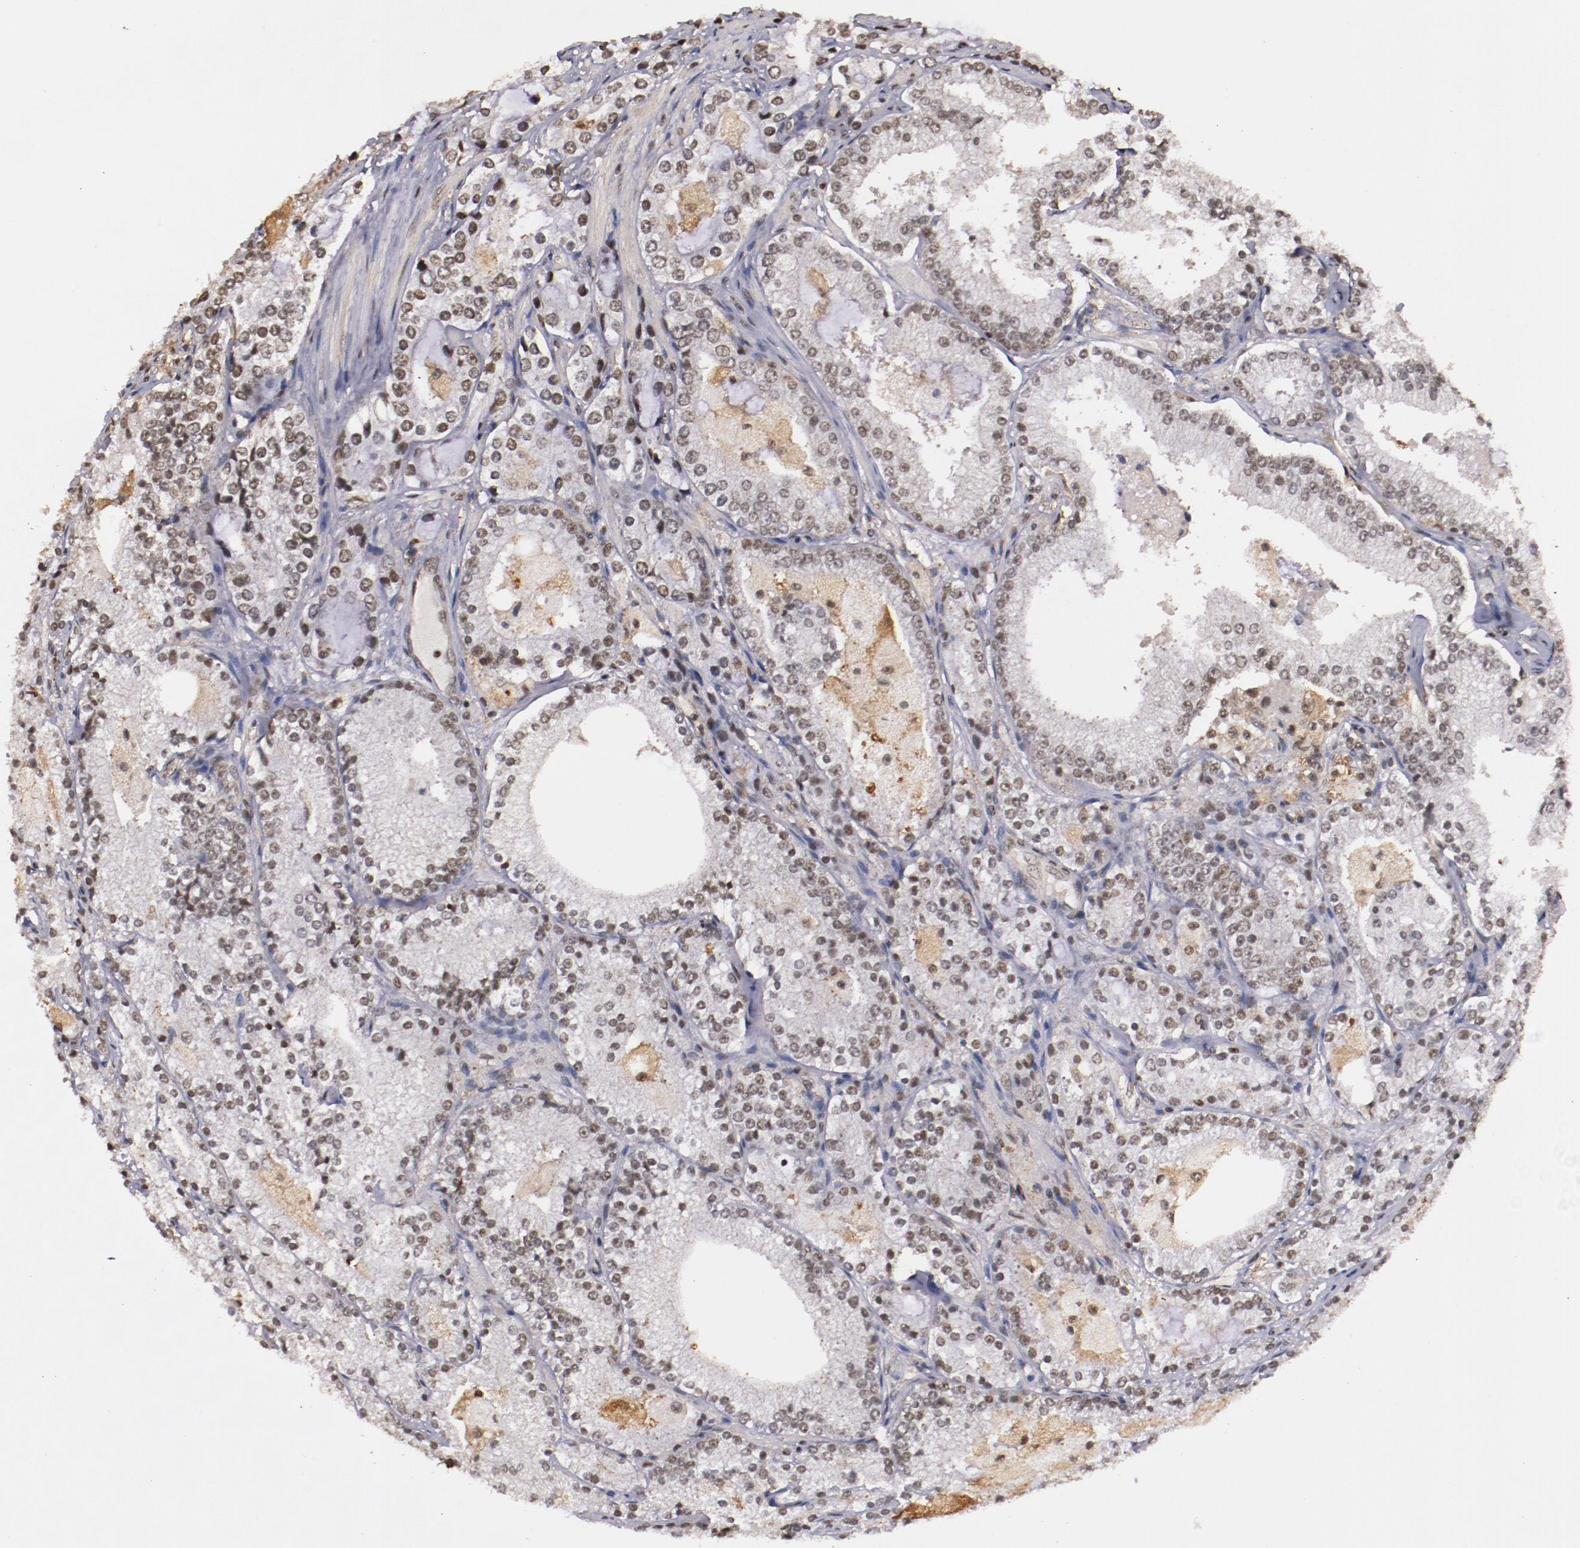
{"staining": {"intensity": "weak", "quantity": "<25%", "location": "nuclear"}, "tissue": "prostate cancer", "cell_type": "Tumor cells", "image_type": "cancer", "snomed": [{"axis": "morphology", "description": "Adenocarcinoma, High grade"}, {"axis": "topography", "description": "Prostate"}], "caption": "This is a micrograph of immunohistochemistry (IHC) staining of high-grade adenocarcinoma (prostate), which shows no expression in tumor cells.", "gene": "STAG2", "patient": {"sex": "male", "age": 63}}